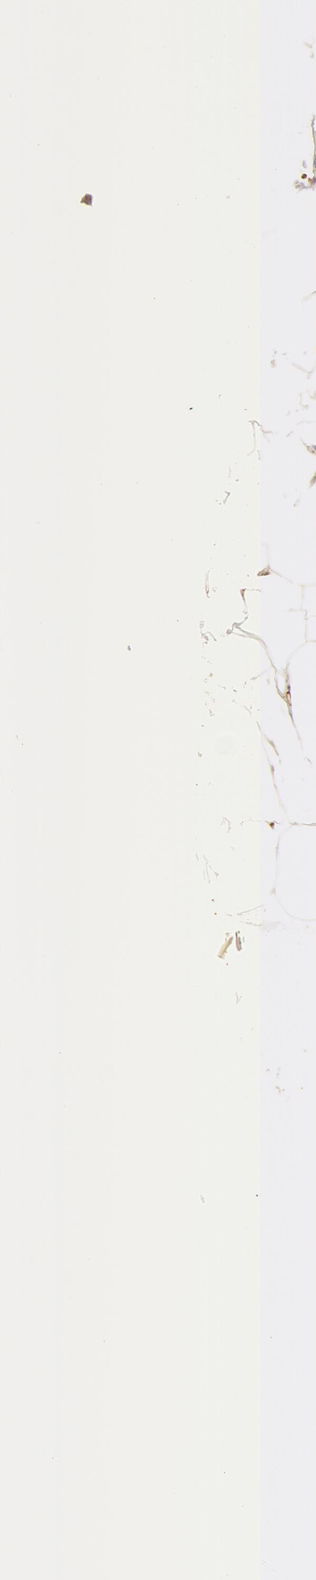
{"staining": {"intensity": "weak", "quantity": "25%-75%", "location": "cytoplasmic/membranous,nuclear"}, "tissue": "skin", "cell_type": "Fibroblasts", "image_type": "normal", "snomed": [{"axis": "morphology", "description": "Normal tissue, NOS"}, {"axis": "topography", "description": "Skin"}], "caption": "DAB (3,3'-diaminobenzidine) immunohistochemical staining of benign human skin demonstrates weak cytoplasmic/membranous,nuclear protein expression in approximately 25%-75% of fibroblasts. (Brightfield microscopy of DAB IHC at high magnification).", "gene": "VWF", "patient": {"sex": "female", "age": 56}}